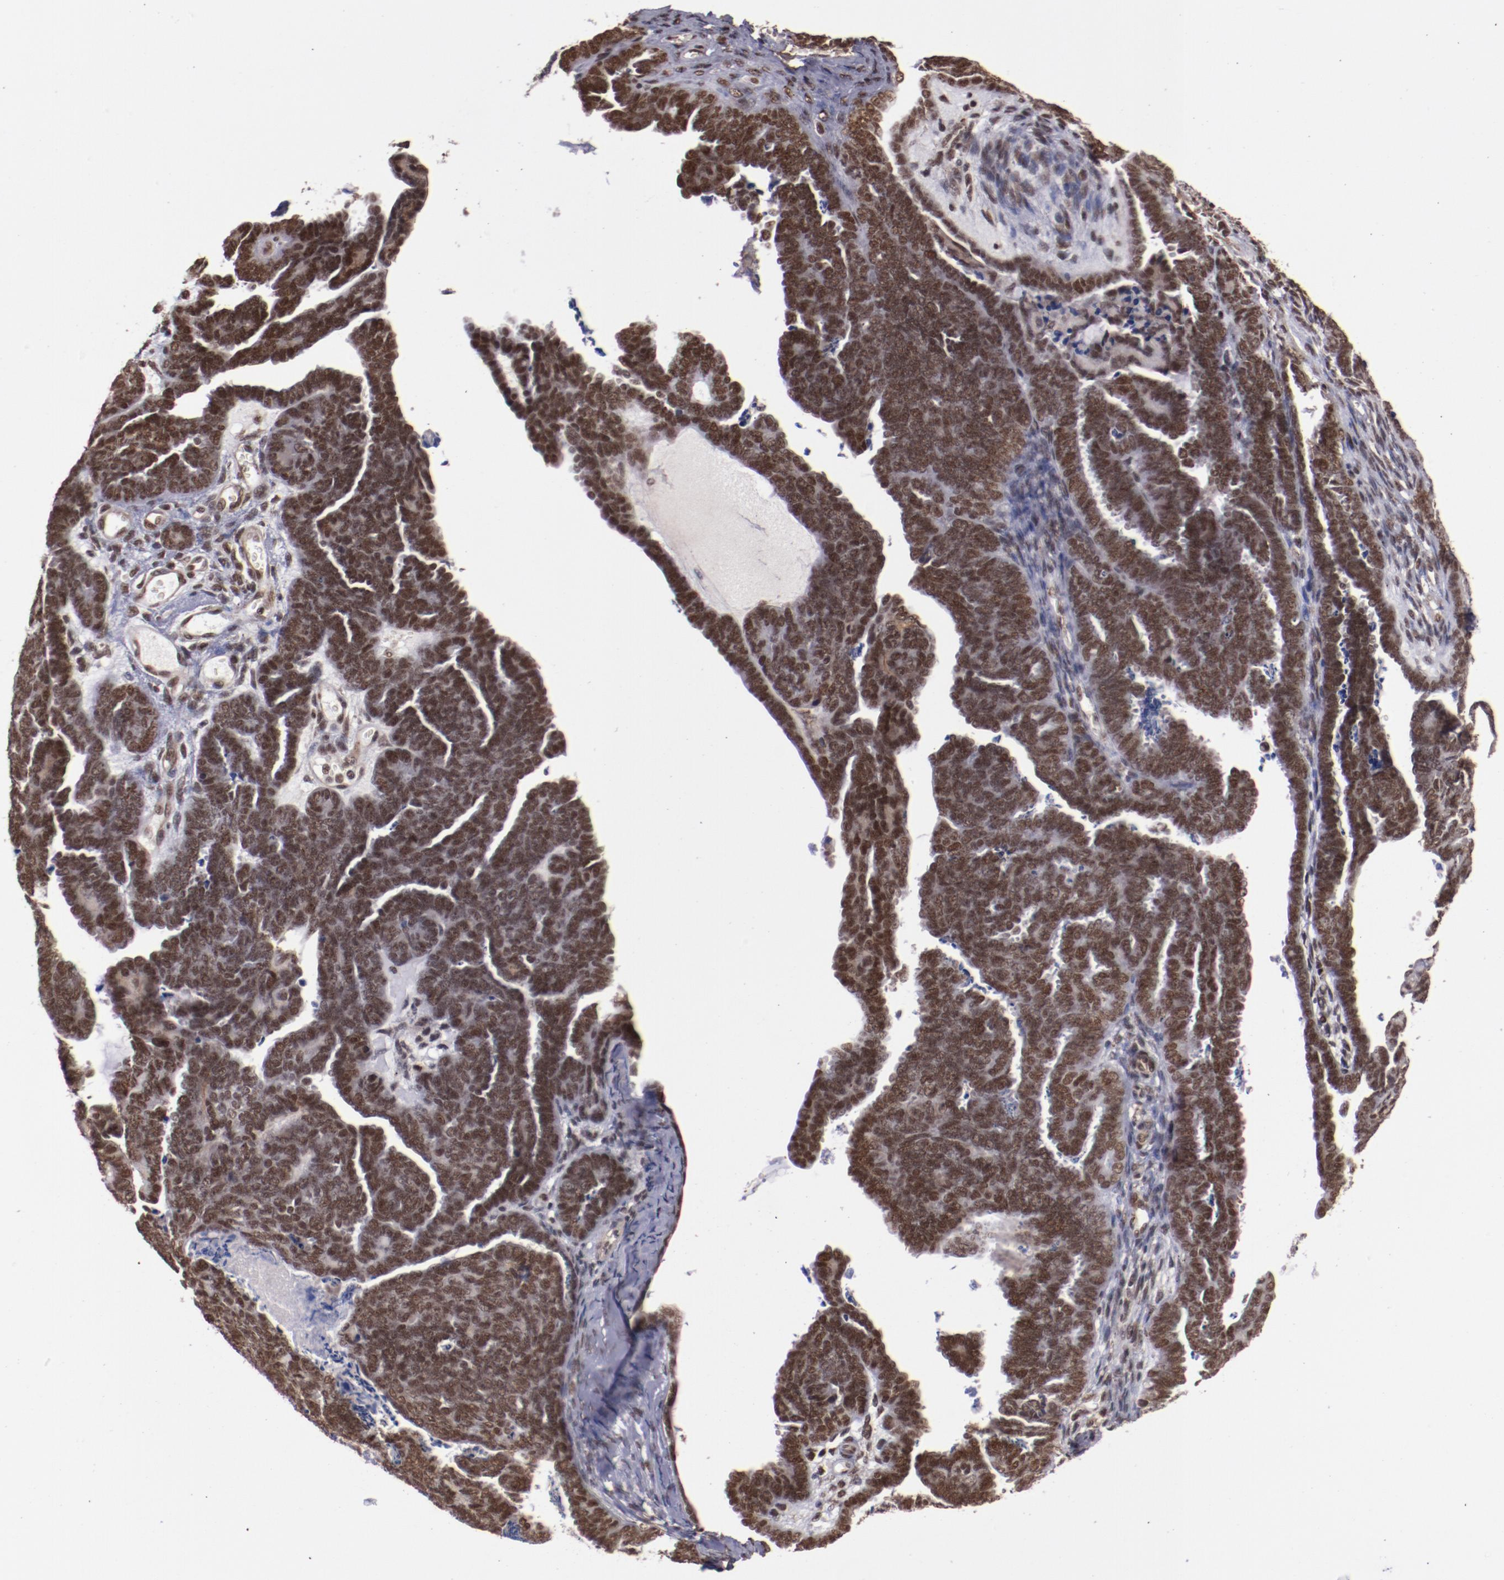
{"staining": {"intensity": "weak", "quantity": "25%-75%", "location": "nuclear"}, "tissue": "endometrial cancer", "cell_type": "Tumor cells", "image_type": "cancer", "snomed": [{"axis": "morphology", "description": "Neoplasm, malignant, NOS"}, {"axis": "topography", "description": "Endometrium"}], "caption": "DAB immunohistochemical staining of human endometrial cancer shows weak nuclear protein positivity in approximately 25%-75% of tumor cells.", "gene": "STAG2", "patient": {"sex": "female", "age": 74}}